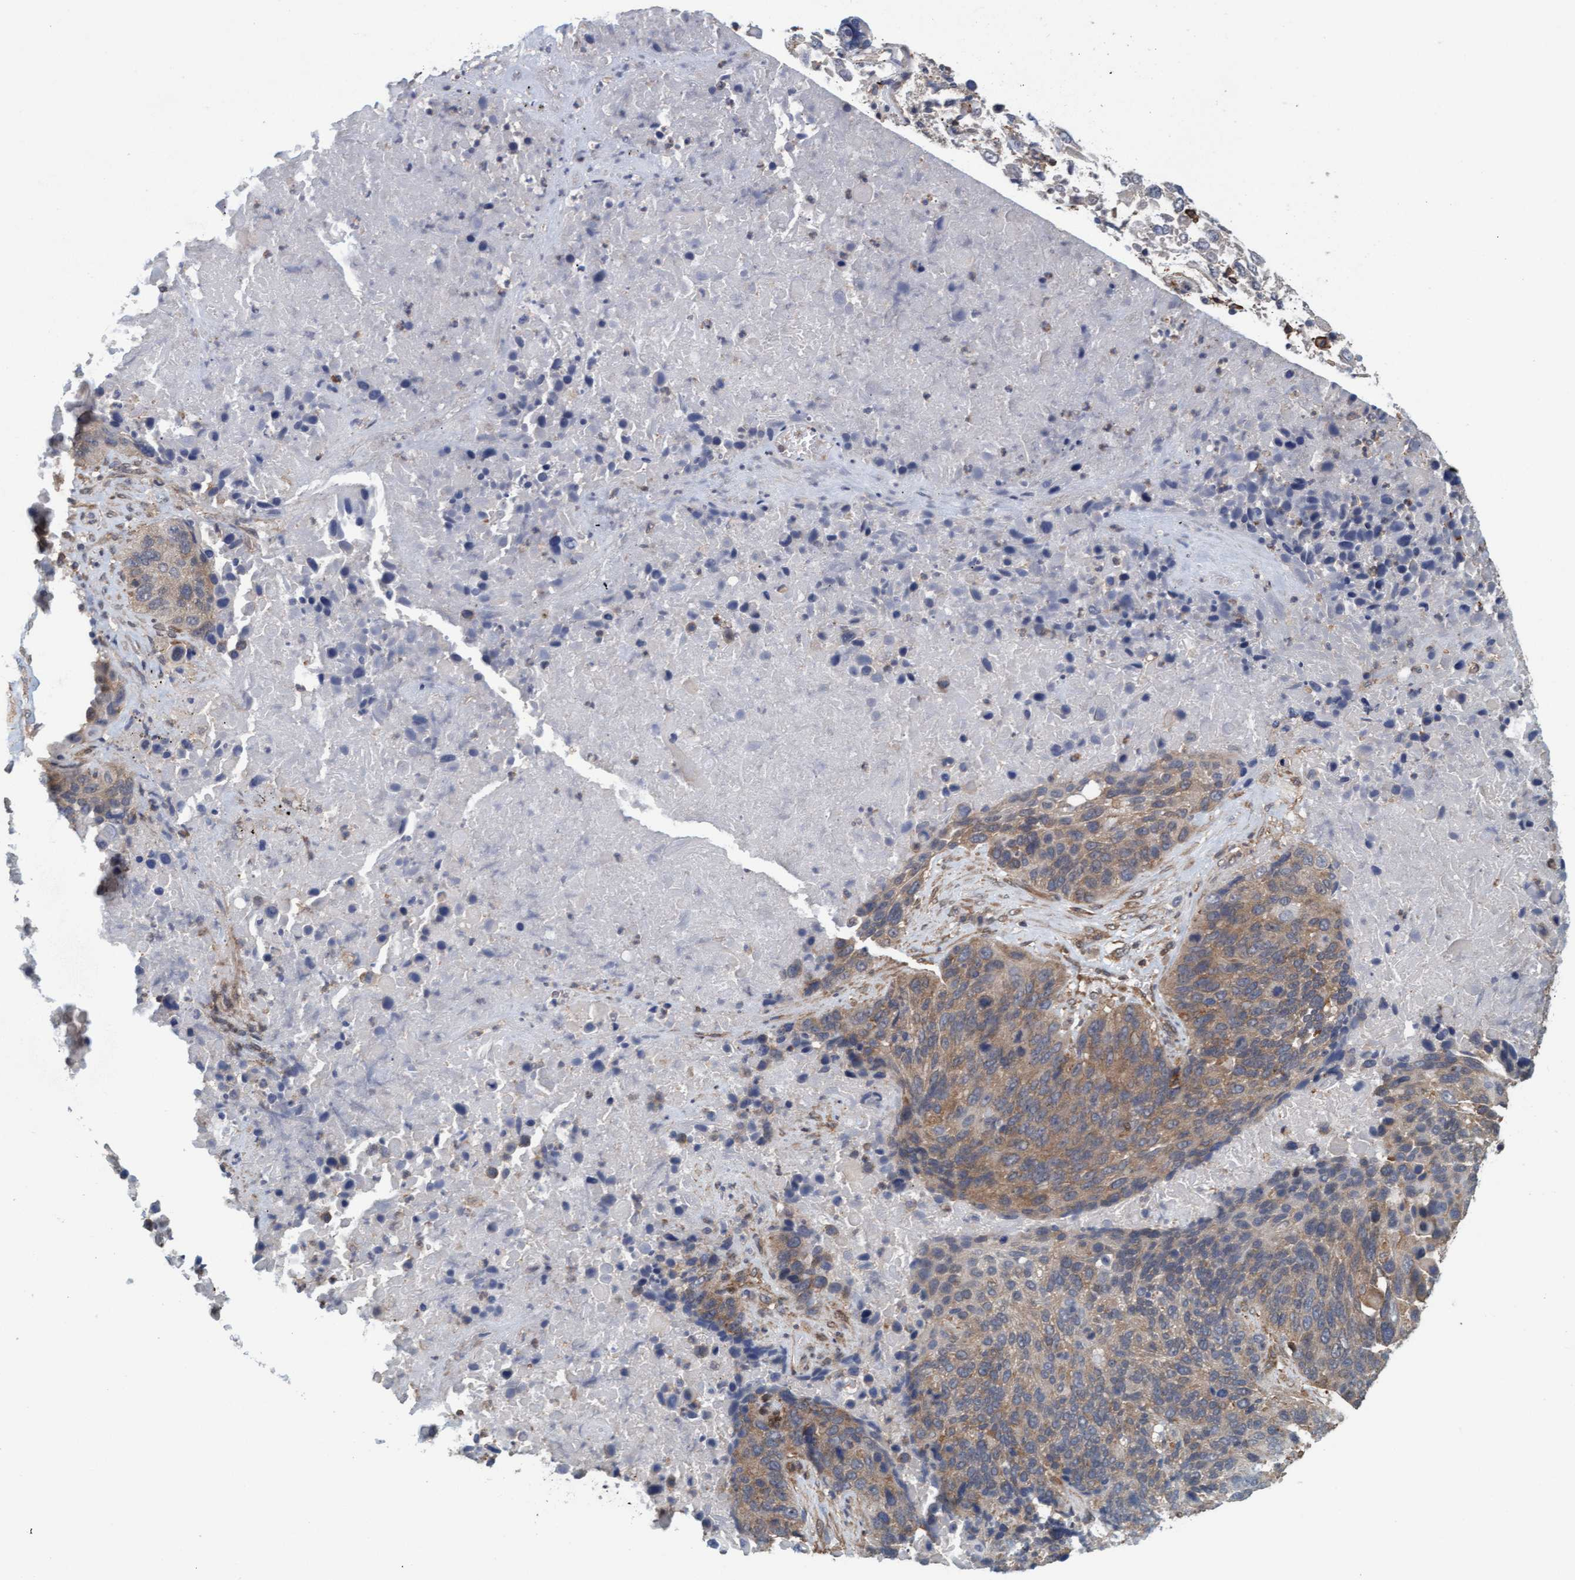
{"staining": {"intensity": "weak", "quantity": ">75%", "location": "cytoplasmic/membranous"}, "tissue": "lung cancer", "cell_type": "Tumor cells", "image_type": "cancer", "snomed": [{"axis": "morphology", "description": "Squamous cell carcinoma, NOS"}, {"axis": "topography", "description": "Lung"}], "caption": "Immunohistochemistry staining of squamous cell carcinoma (lung), which shows low levels of weak cytoplasmic/membranous staining in approximately >75% of tumor cells indicating weak cytoplasmic/membranous protein staining. The staining was performed using DAB (3,3'-diaminobenzidine) (brown) for protein detection and nuclei were counterstained in hematoxylin (blue).", "gene": "FXR2", "patient": {"sex": "male", "age": 65}}